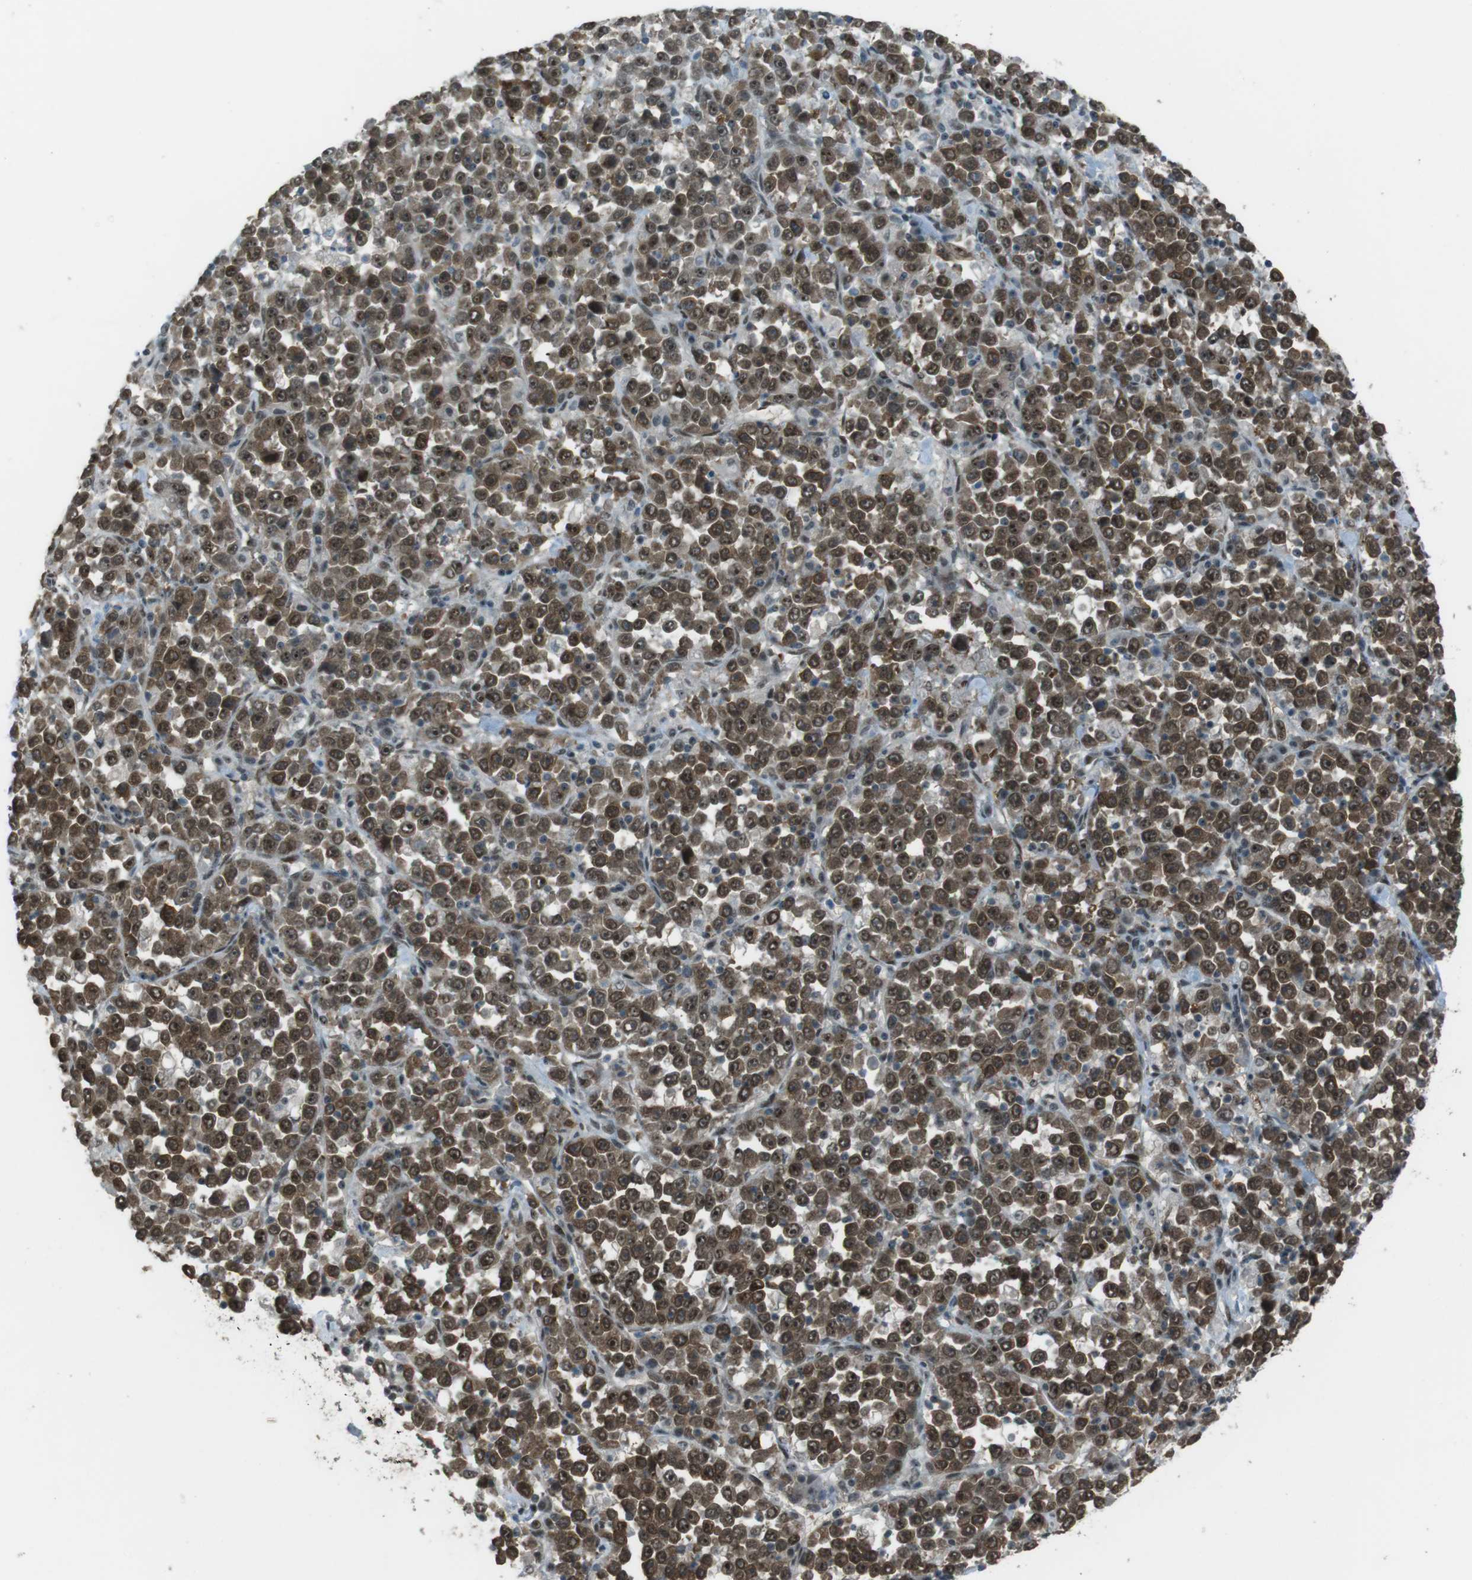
{"staining": {"intensity": "strong", "quantity": ">75%", "location": "cytoplasmic/membranous,nuclear"}, "tissue": "stomach cancer", "cell_type": "Tumor cells", "image_type": "cancer", "snomed": [{"axis": "morphology", "description": "Normal tissue, NOS"}, {"axis": "morphology", "description": "Adenocarcinoma, NOS"}, {"axis": "topography", "description": "Stomach, upper"}, {"axis": "topography", "description": "Stomach"}], "caption": "Protein staining displays strong cytoplasmic/membranous and nuclear positivity in approximately >75% of tumor cells in stomach cancer.", "gene": "SLITRK5", "patient": {"sex": "male", "age": 59}}